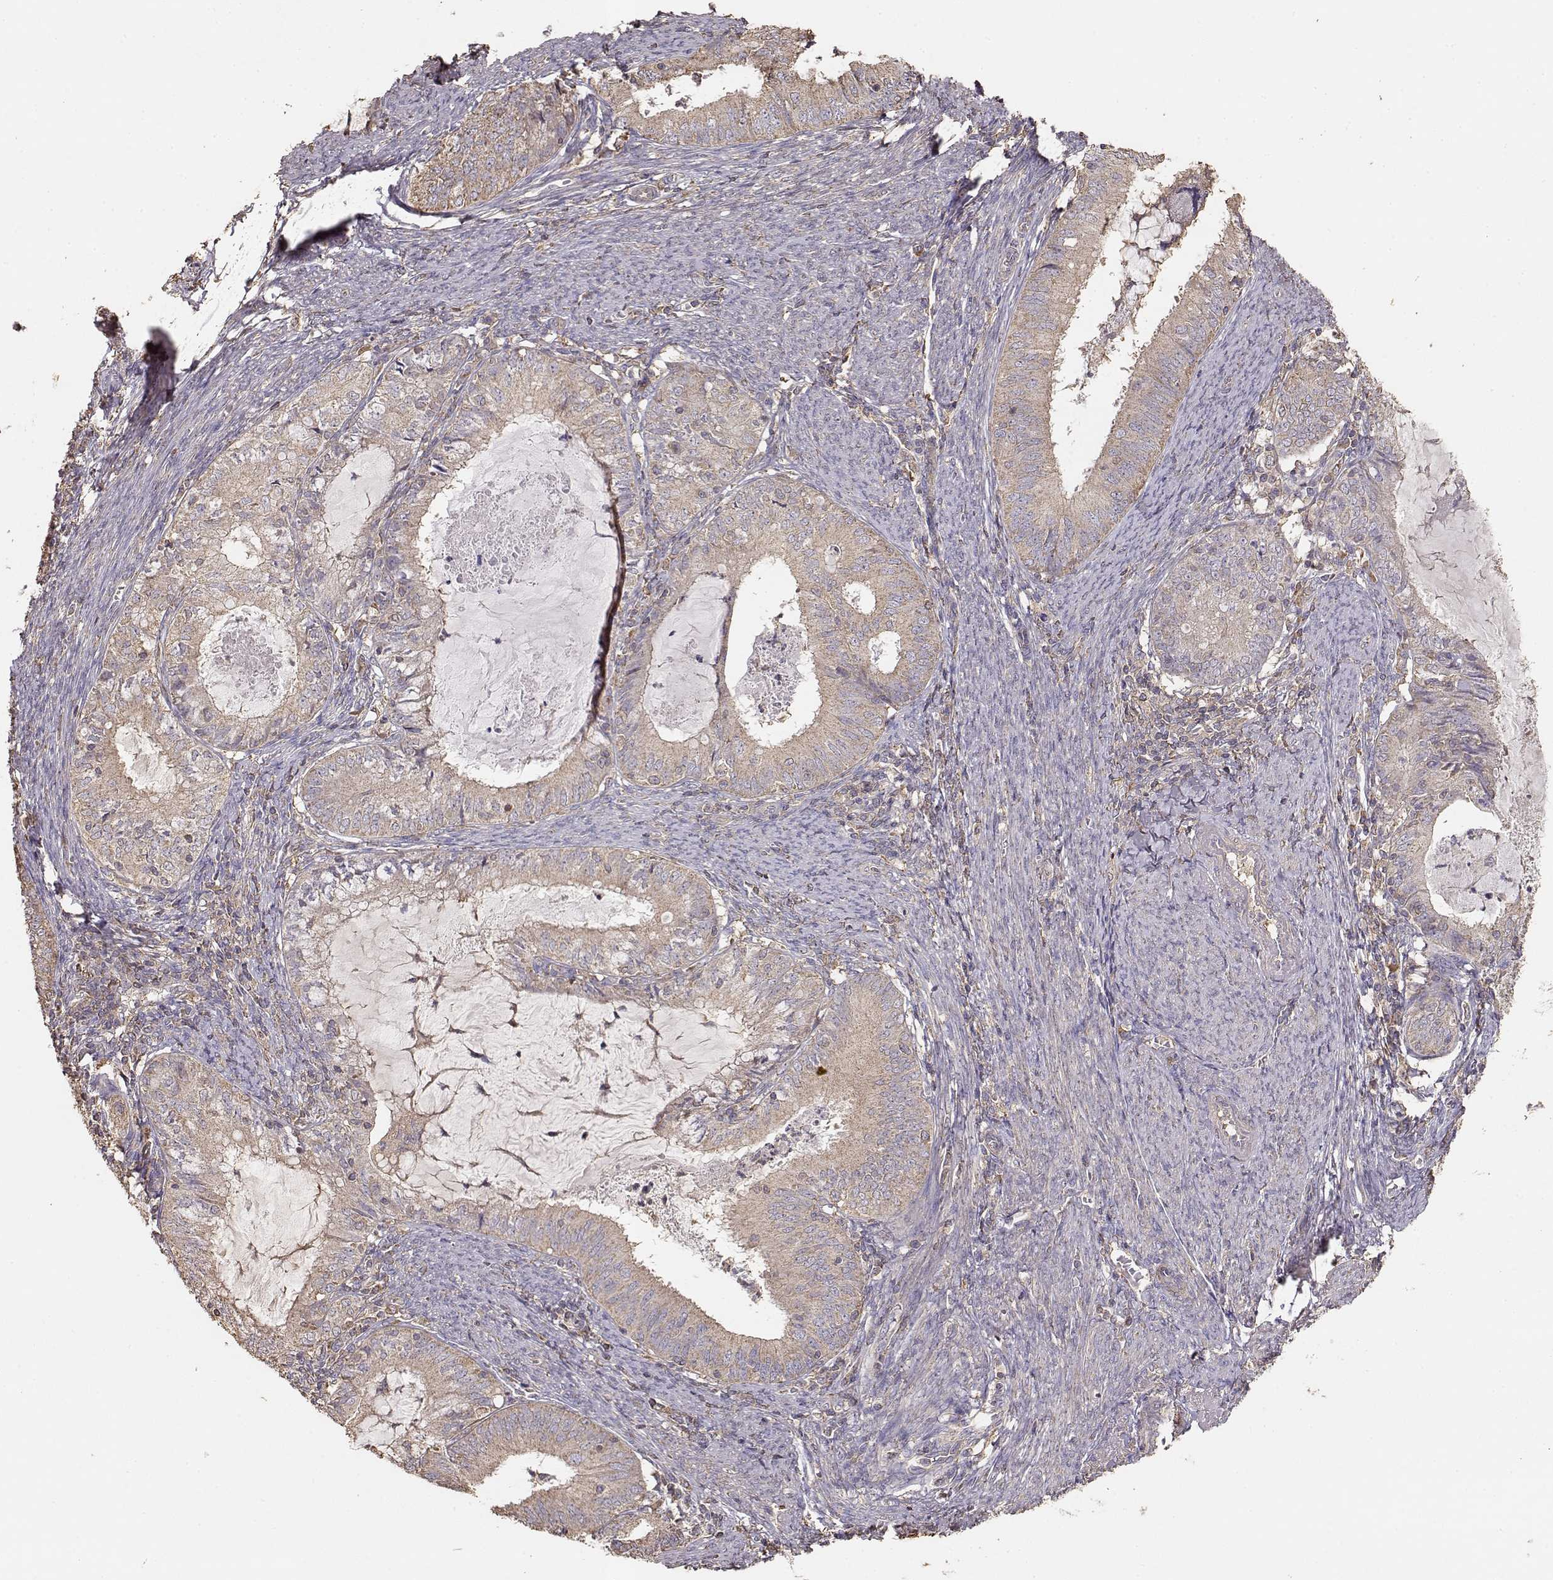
{"staining": {"intensity": "weak", "quantity": ">75%", "location": "cytoplasmic/membranous"}, "tissue": "endometrial cancer", "cell_type": "Tumor cells", "image_type": "cancer", "snomed": [{"axis": "morphology", "description": "Adenocarcinoma, NOS"}, {"axis": "topography", "description": "Endometrium"}], "caption": "Tumor cells show low levels of weak cytoplasmic/membranous positivity in about >75% of cells in human adenocarcinoma (endometrial). Using DAB (3,3'-diaminobenzidine) (brown) and hematoxylin (blue) stains, captured at high magnification using brightfield microscopy.", "gene": "TARS3", "patient": {"sex": "female", "age": 57}}